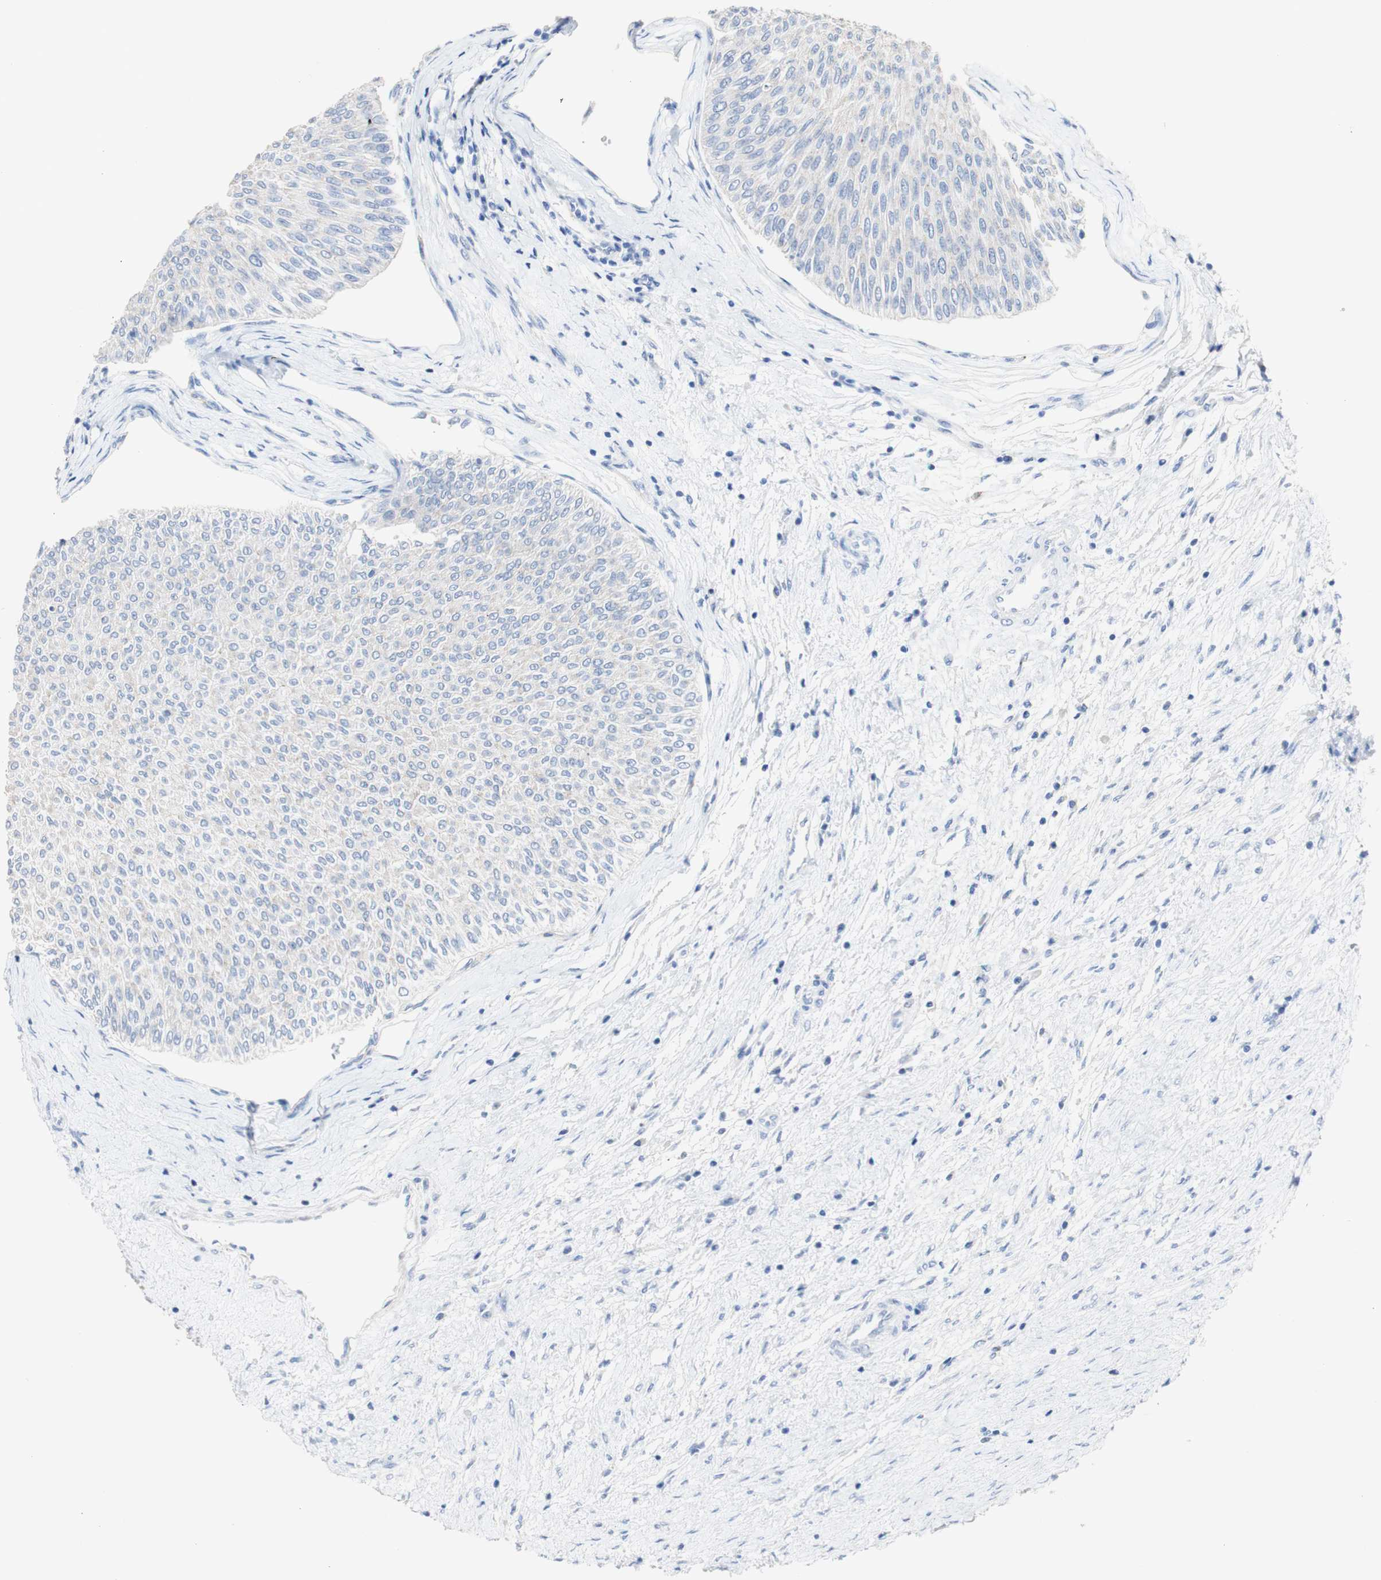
{"staining": {"intensity": "negative", "quantity": "none", "location": "none"}, "tissue": "urothelial cancer", "cell_type": "Tumor cells", "image_type": "cancer", "snomed": [{"axis": "morphology", "description": "Urothelial carcinoma, Low grade"}, {"axis": "topography", "description": "Urinary bladder"}], "caption": "There is no significant staining in tumor cells of low-grade urothelial carcinoma. (DAB (3,3'-diaminobenzidine) IHC with hematoxylin counter stain).", "gene": "DSC2", "patient": {"sex": "male", "age": 78}}